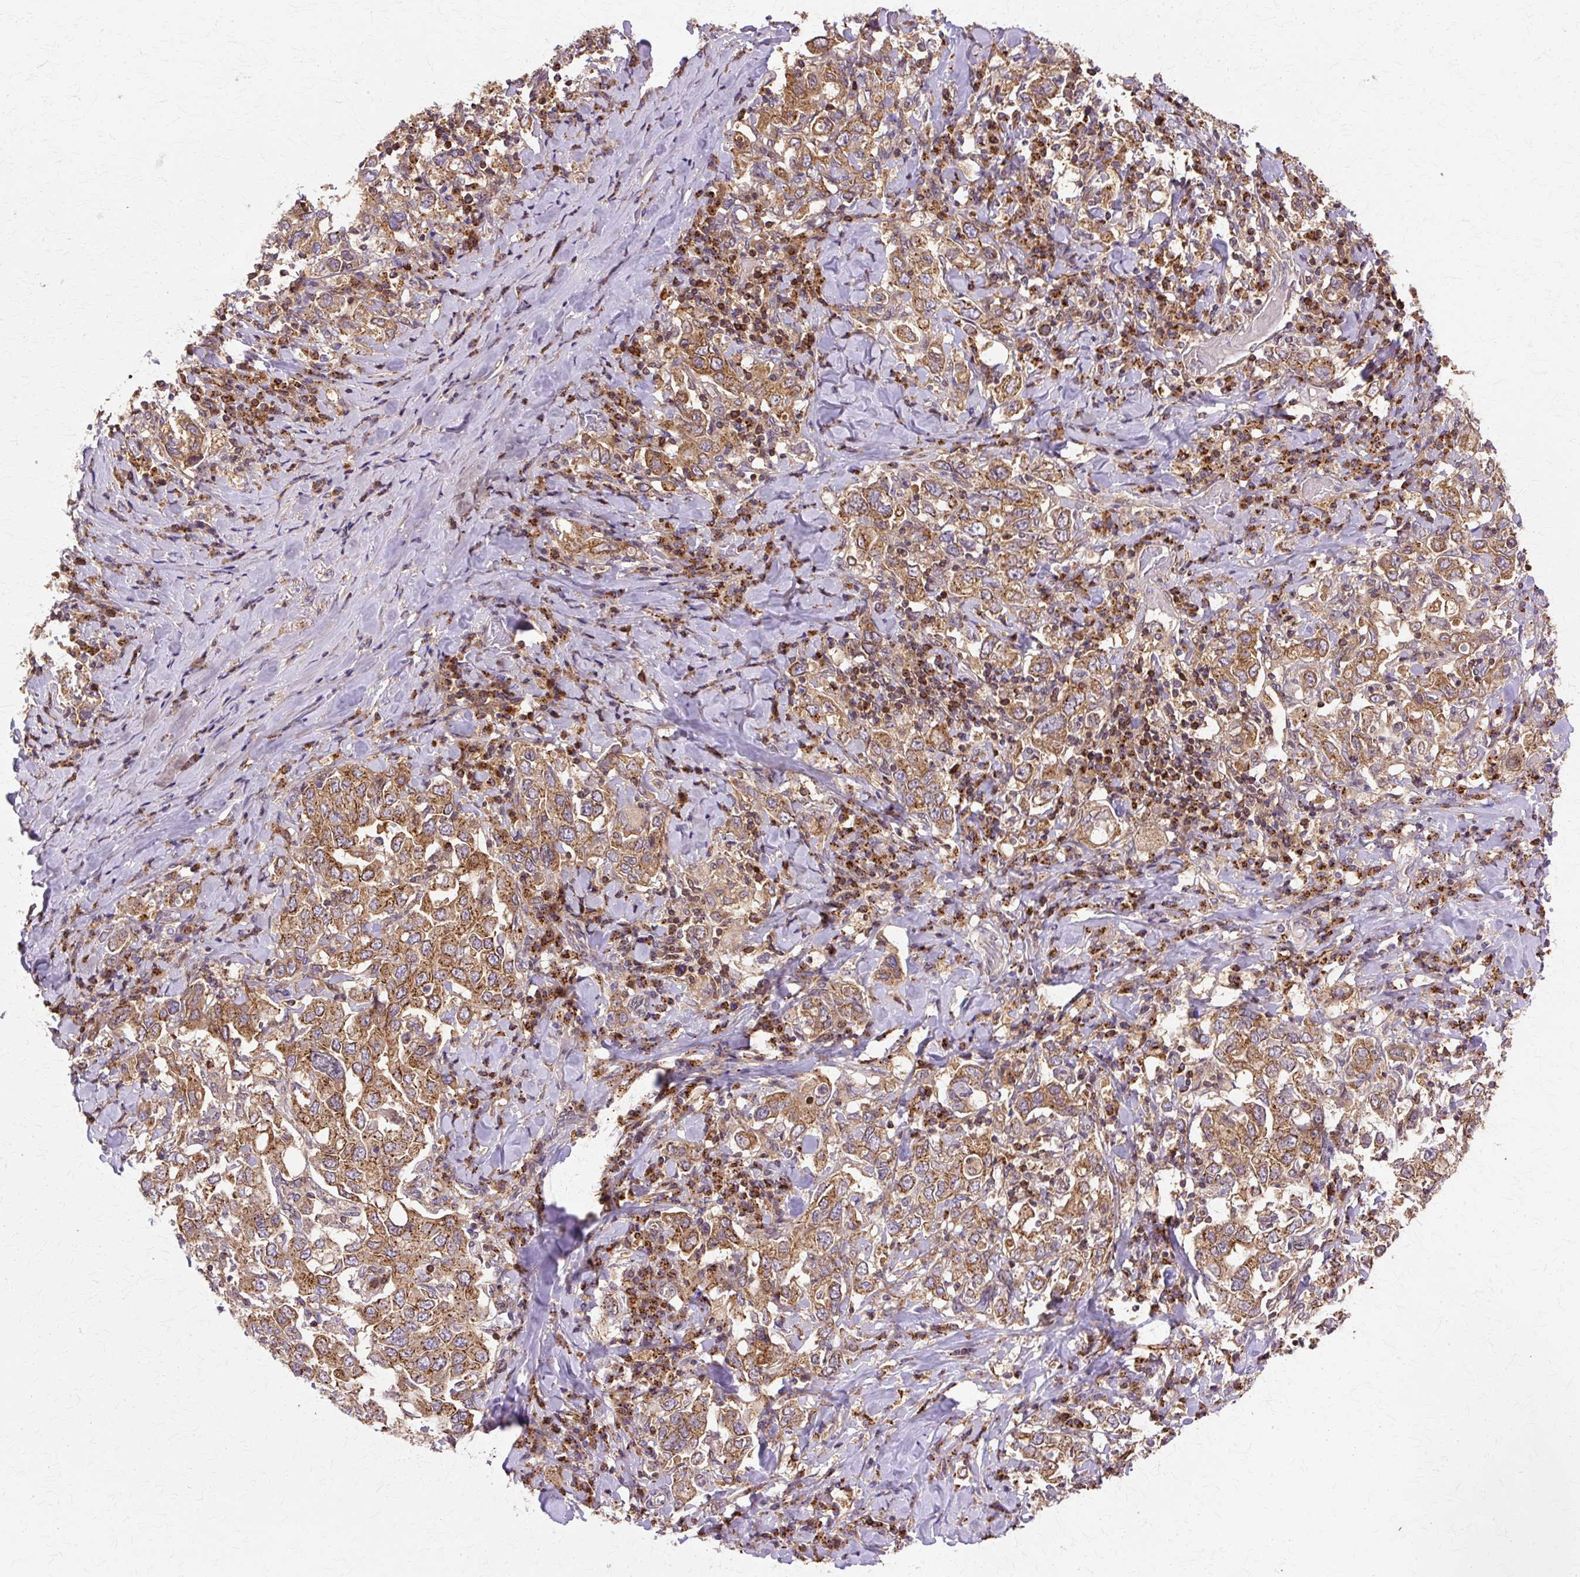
{"staining": {"intensity": "strong", "quantity": ">75%", "location": "cytoplasmic/membranous"}, "tissue": "stomach cancer", "cell_type": "Tumor cells", "image_type": "cancer", "snomed": [{"axis": "morphology", "description": "Adenocarcinoma, NOS"}, {"axis": "topography", "description": "Stomach, upper"}], "caption": "High-magnification brightfield microscopy of stomach cancer stained with DAB (brown) and counterstained with hematoxylin (blue). tumor cells exhibit strong cytoplasmic/membranous positivity is seen in about>75% of cells.", "gene": "COPB1", "patient": {"sex": "male", "age": 62}}